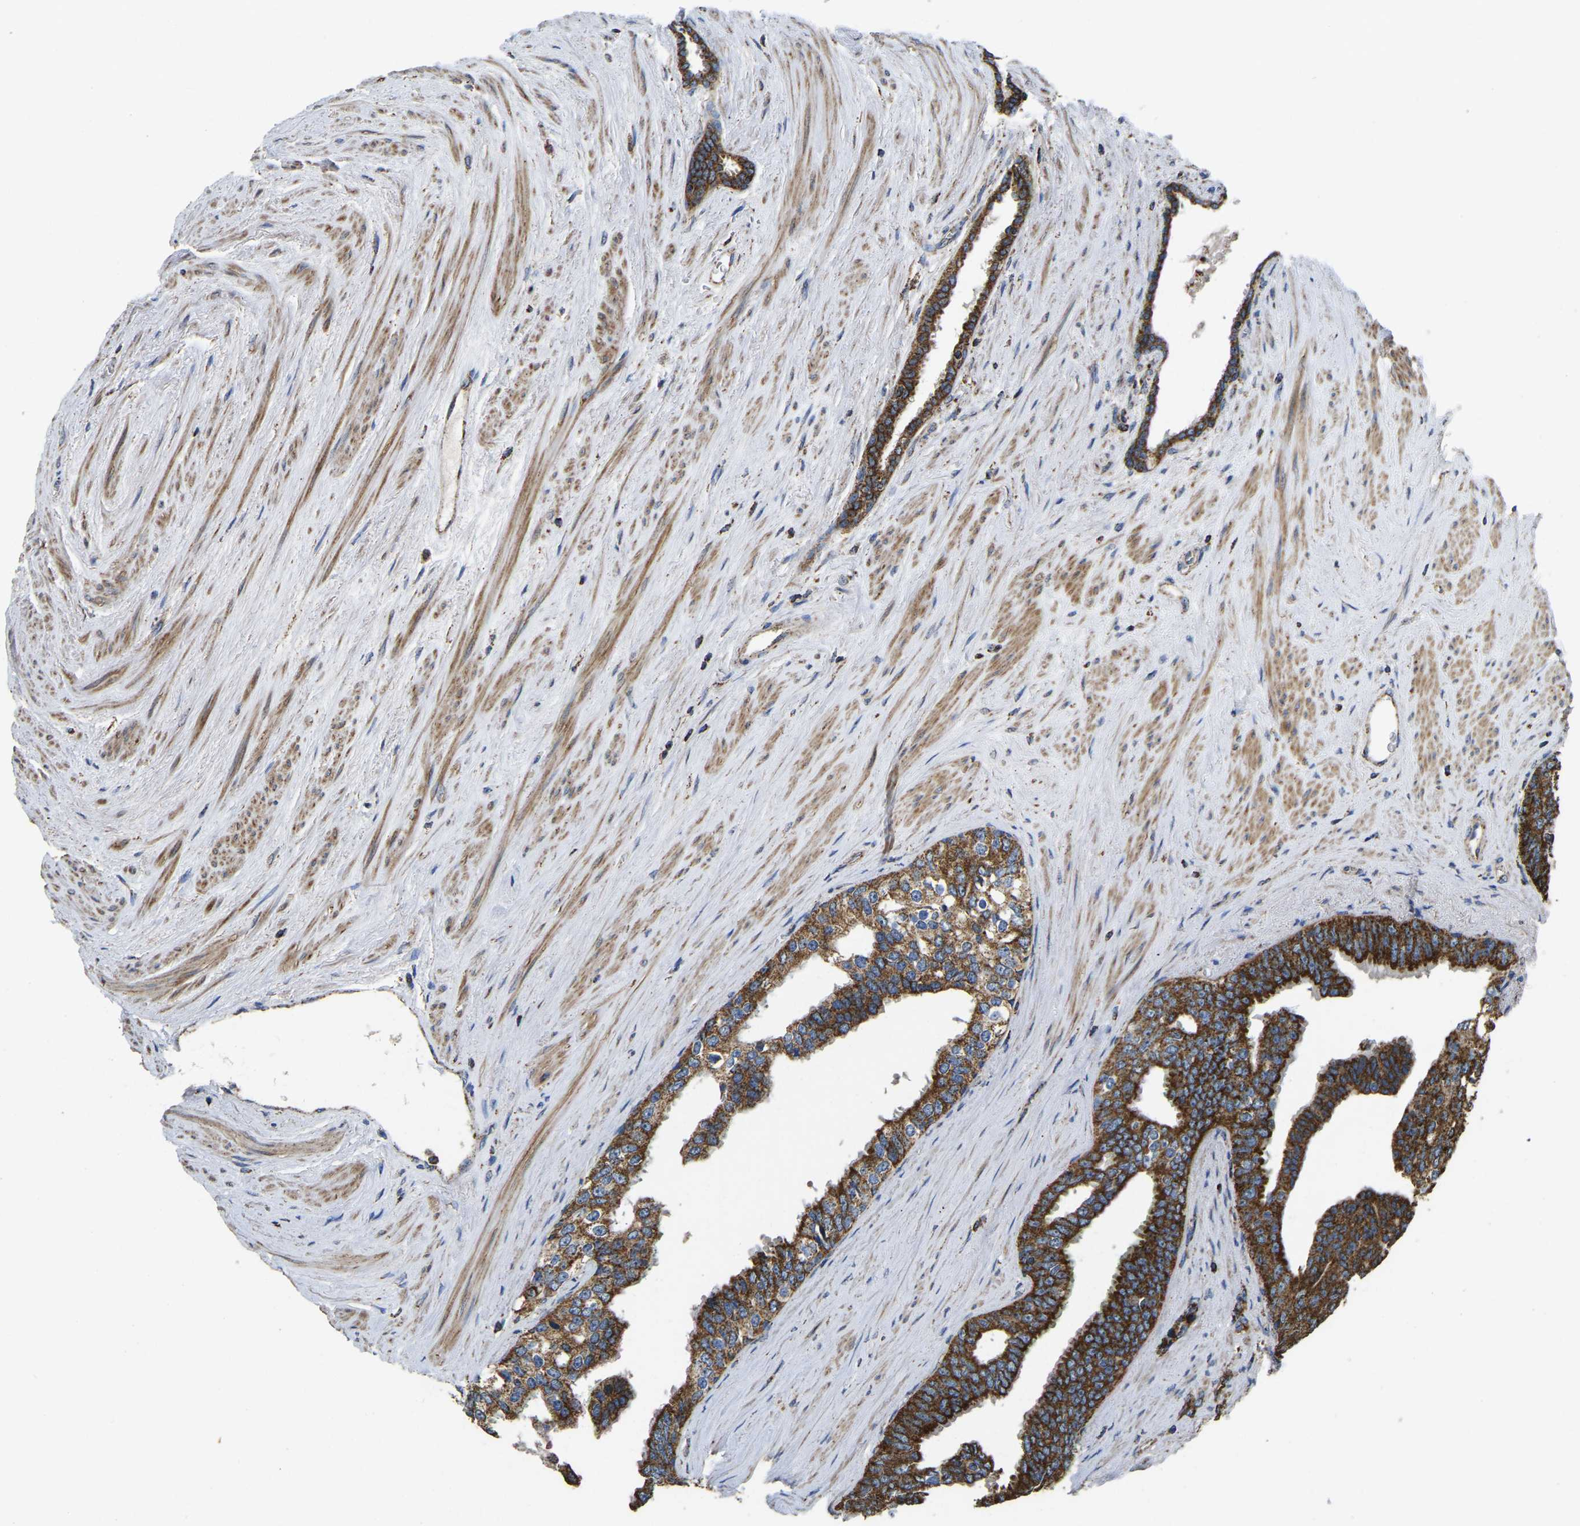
{"staining": {"intensity": "strong", "quantity": ">75%", "location": "cytoplasmic/membranous"}, "tissue": "prostate cancer", "cell_type": "Tumor cells", "image_type": "cancer", "snomed": [{"axis": "morphology", "description": "Adenocarcinoma, High grade"}, {"axis": "topography", "description": "Prostate"}], "caption": "Immunohistochemistry (IHC) histopathology image of human prostate cancer stained for a protein (brown), which shows high levels of strong cytoplasmic/membranous staining in about >75% of tumor cells.", "gene": "ETFA", "patient": {"sex": "male", "age": 71}}